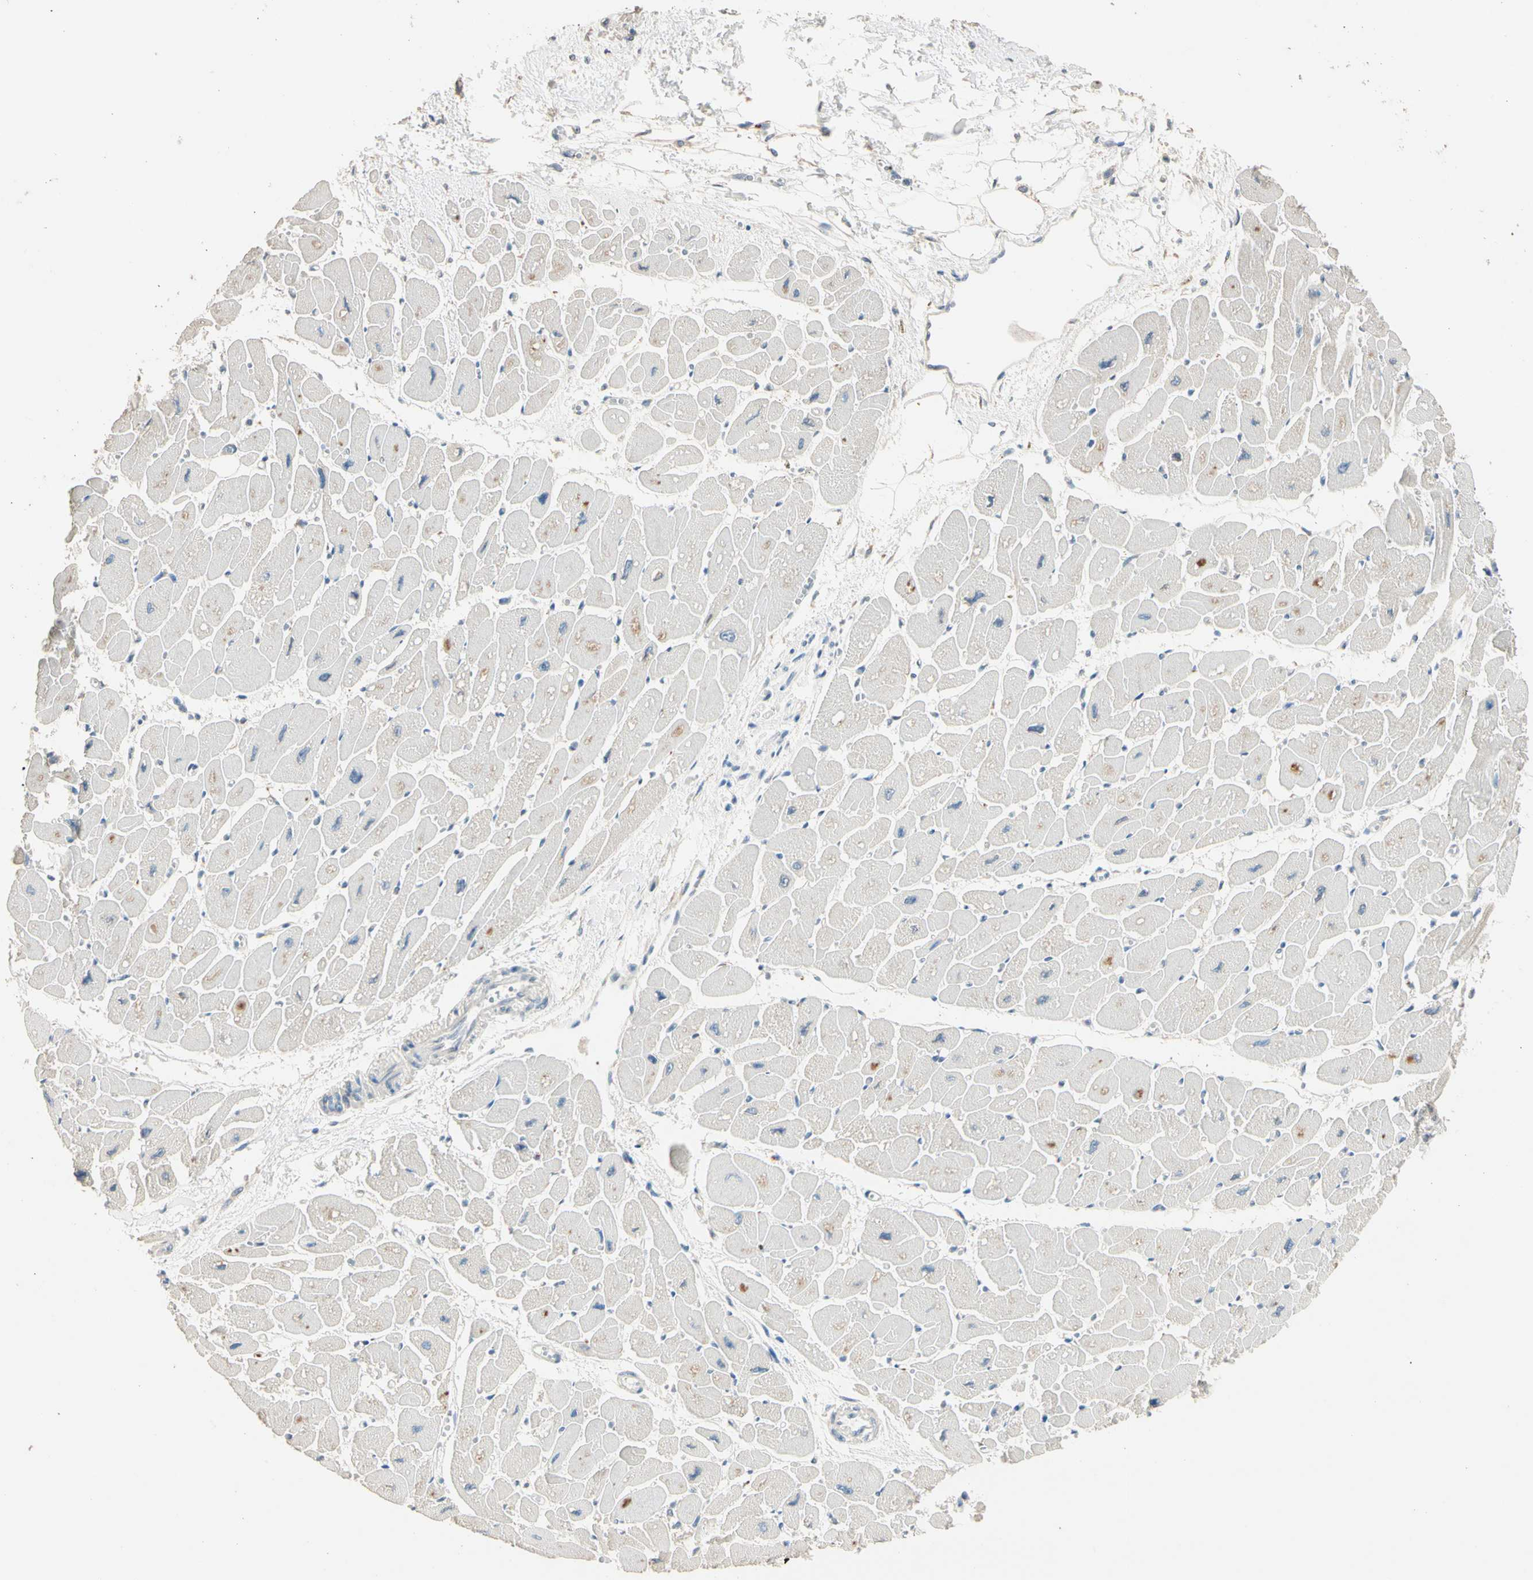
{"staining": {"intensity": "weak", "quantity": "<25%", "location": "cytoplasmic/membranous"}, "tissue": "heart muscle", "cell_type": "Cardiomyocytes", "image_type": "normal", "snomed": [{"axis": "morphology", "description": "Normal tissue, NOS"}, {"axis": "topography", "description": "Heart"}], "caption": "The immunohistochemistry micrograph has no significant staining in cardiomyocytes of heart muscle. Nuclei are stained in blue.", "gene": "TASOR", "patient": {"sex": "female", "age": 54}}